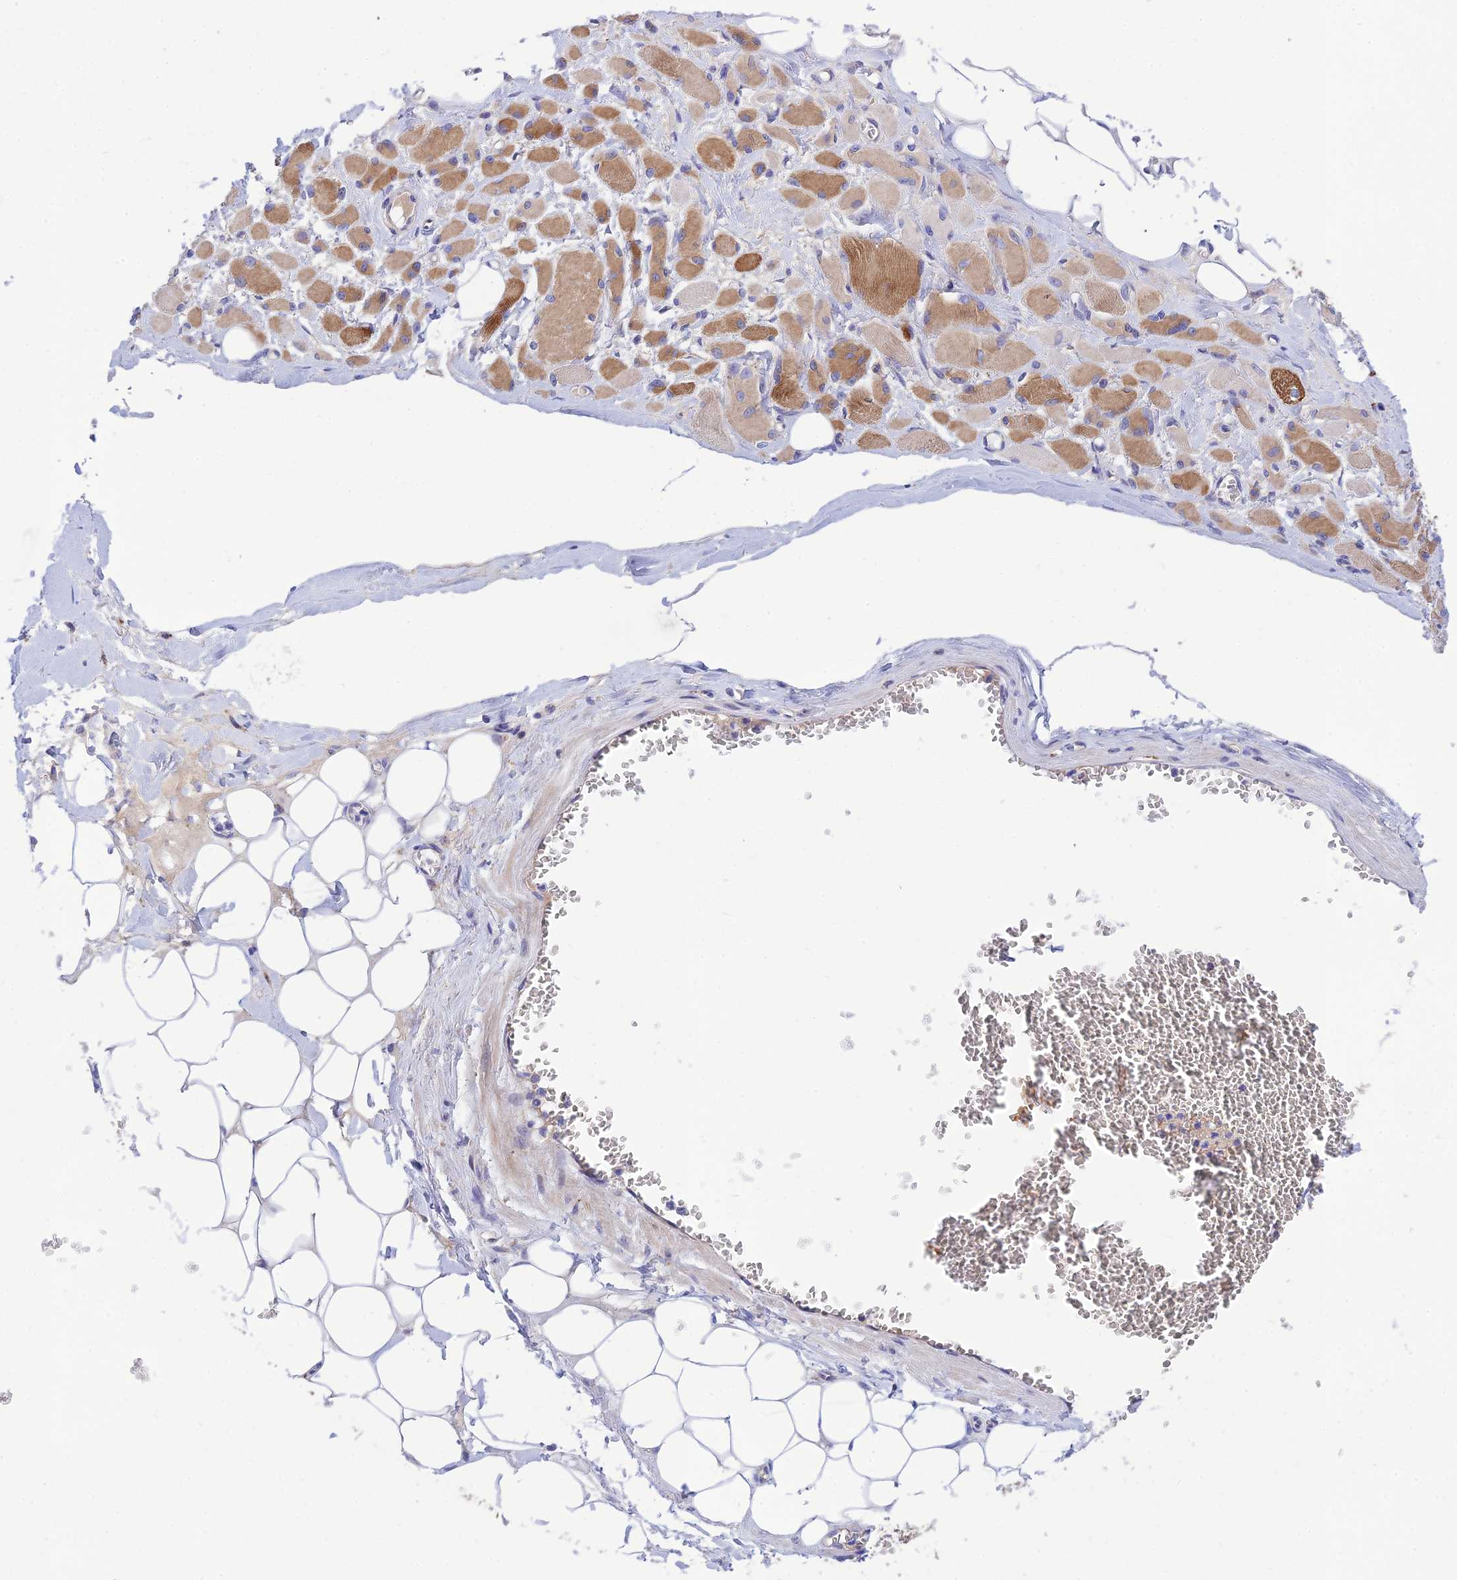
{"staining": {"intensity": "strong", "quantity": "25%-75%", "location": "cytoplasmic/membranous"}, "tissue": "skeletal muscle", "cell_type": "Myocytes", "image_type": "normal", "snomed": [{"axis": "morphology", "description": "Normal tissue, NOS"}, {"axis": "morphology", "description": "Basal cell carcinoma"}, {"axis": "topography", "description": "Skeletal muscle"}], "caption": "Immunohistochemistry micrograph of benign human skeletal muscle stained for a protein (brown), which displays high levels of strong cytoplasmic/membranous positivity in approximately 25%-75% of myocytes.", "gene": "CCDC157", "patient": {"sex": "female", "age": 64}}